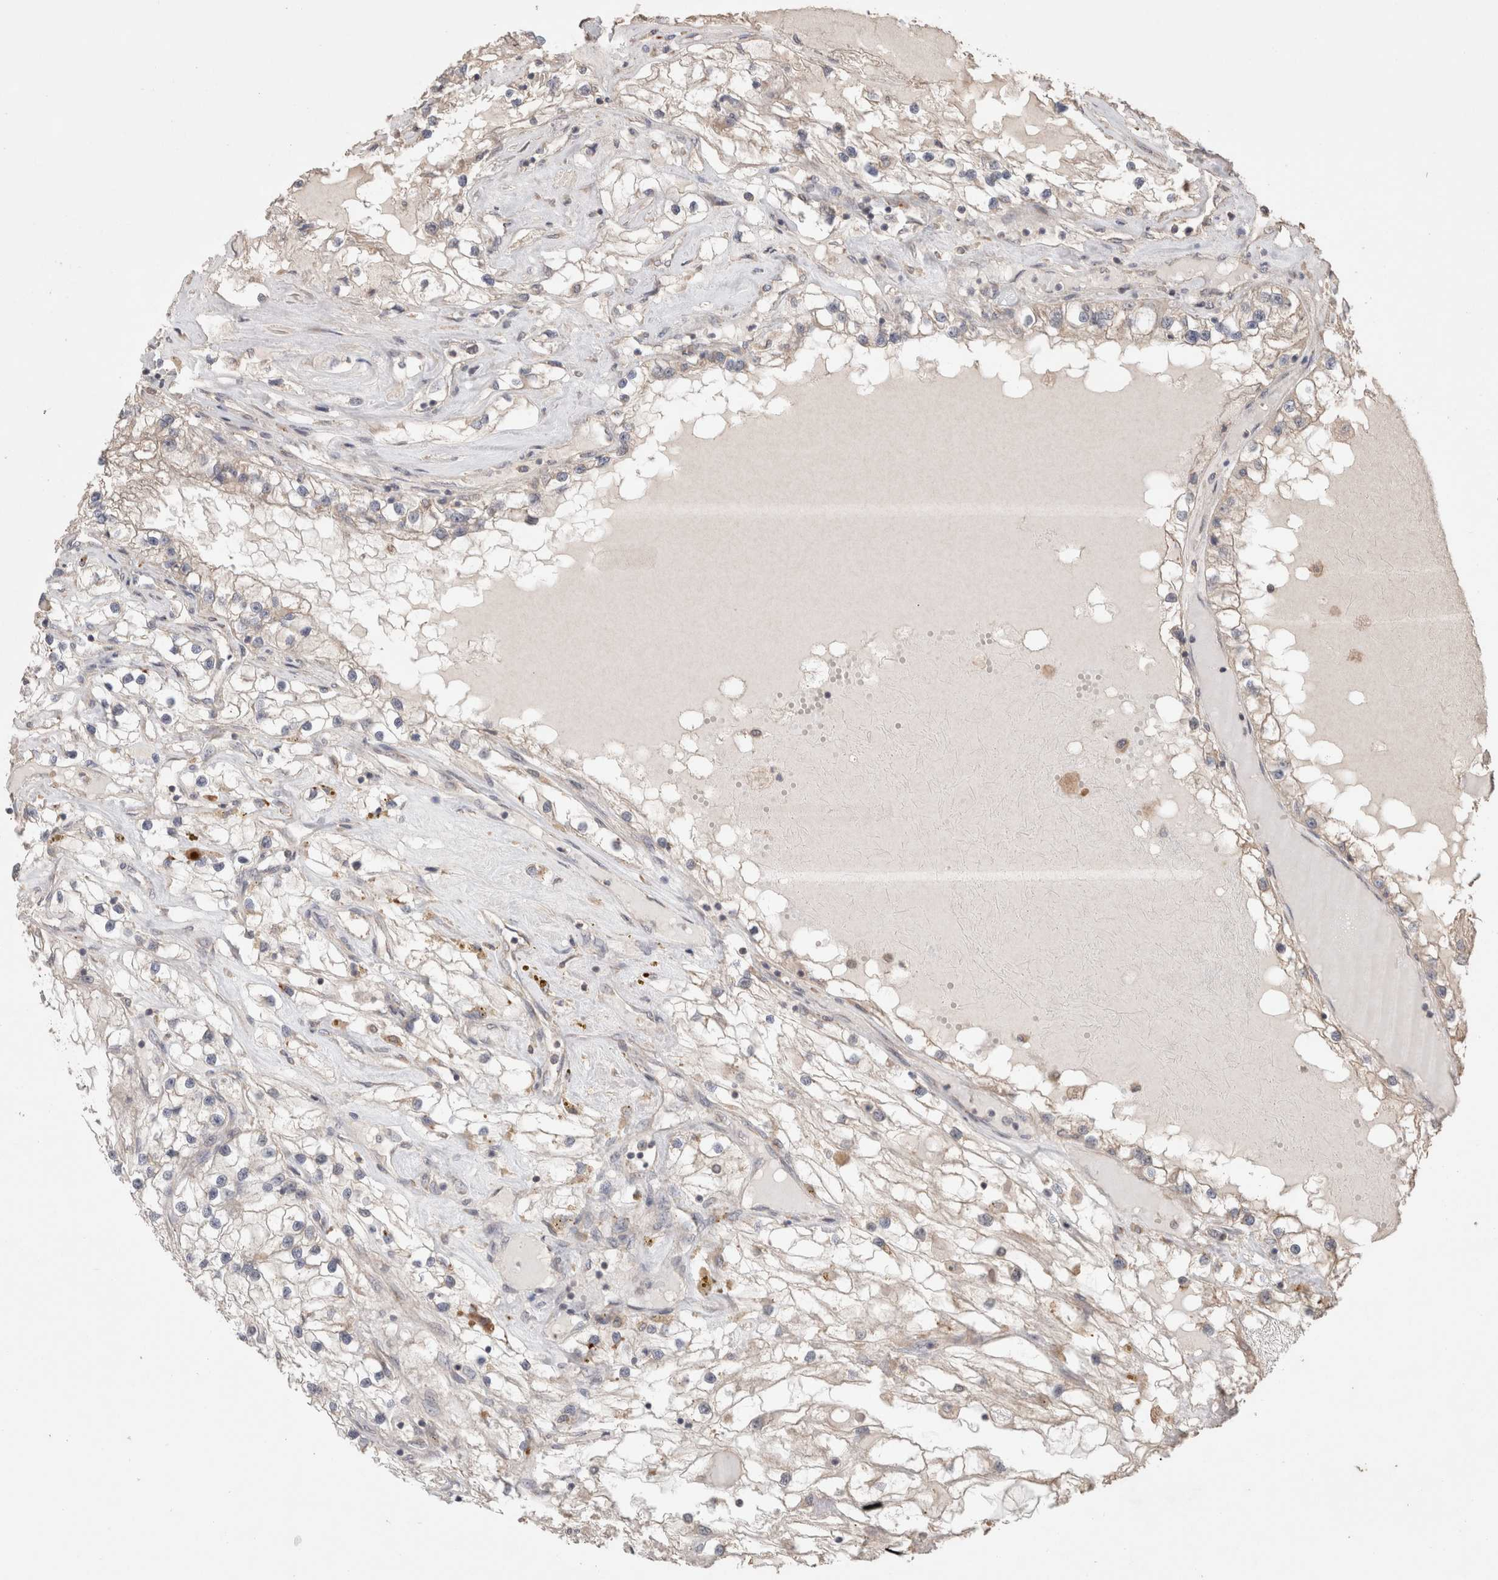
{"staining": {"intensity": "negative", "quantity": "none", "location": "none"}, "tissue": "renal cancer", "cell_type": "Tumor cells", "image_type": "cancer", "snomed": [{"axis": "morphology", "description": "Adenocarcinoma, NOS"}, {"axis": "topography", "description": "Kidney"}], "caption": "Renal cancer was stained to show a protein in brown. There is no significant staining in tumor cells.", "gene": "HROB", "patient": {"sex": "male", "age": 68}}